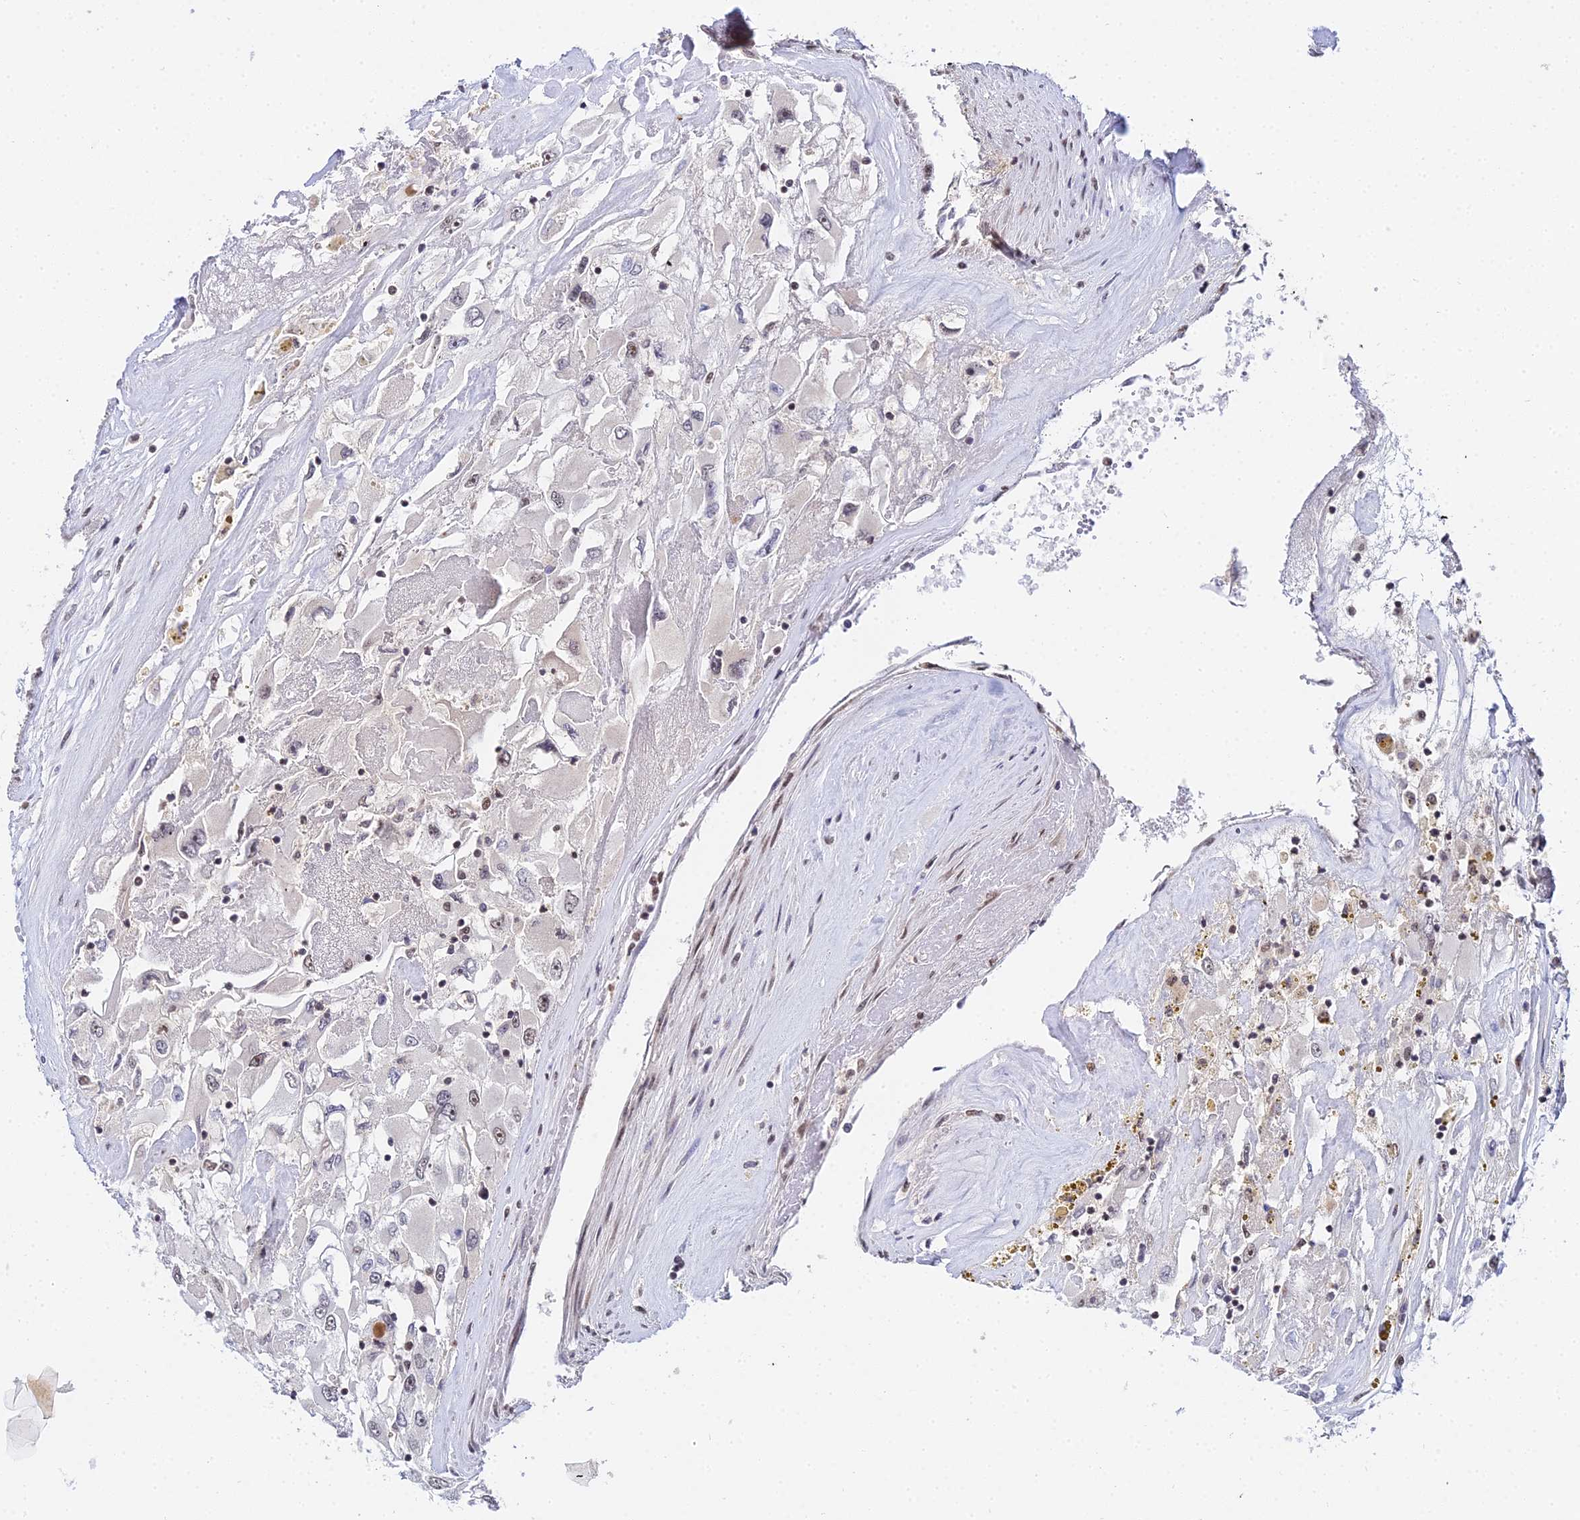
{"staining": {"intensity": "weak", "quantity": "25%-75%", "location": "nuclear"}, "tissue": "renal cancer", "cell_type": "Tumor cells", "image_type": "cancer", "snomed": [{"axis": "morphology", "description": "Adenocarcinoma, NOS"}, {"axis": "topography", "description": "Kidney"}], "caption": "Immunohistochemical staining of human renal cancer demonstrates low levels of weak nuclear protein staining in approximately 25%-75% of tumor cells. Nuclei are stained in blue.", "gene": "EXOSC3", "patient": {"sex": "female", "age": 52}}